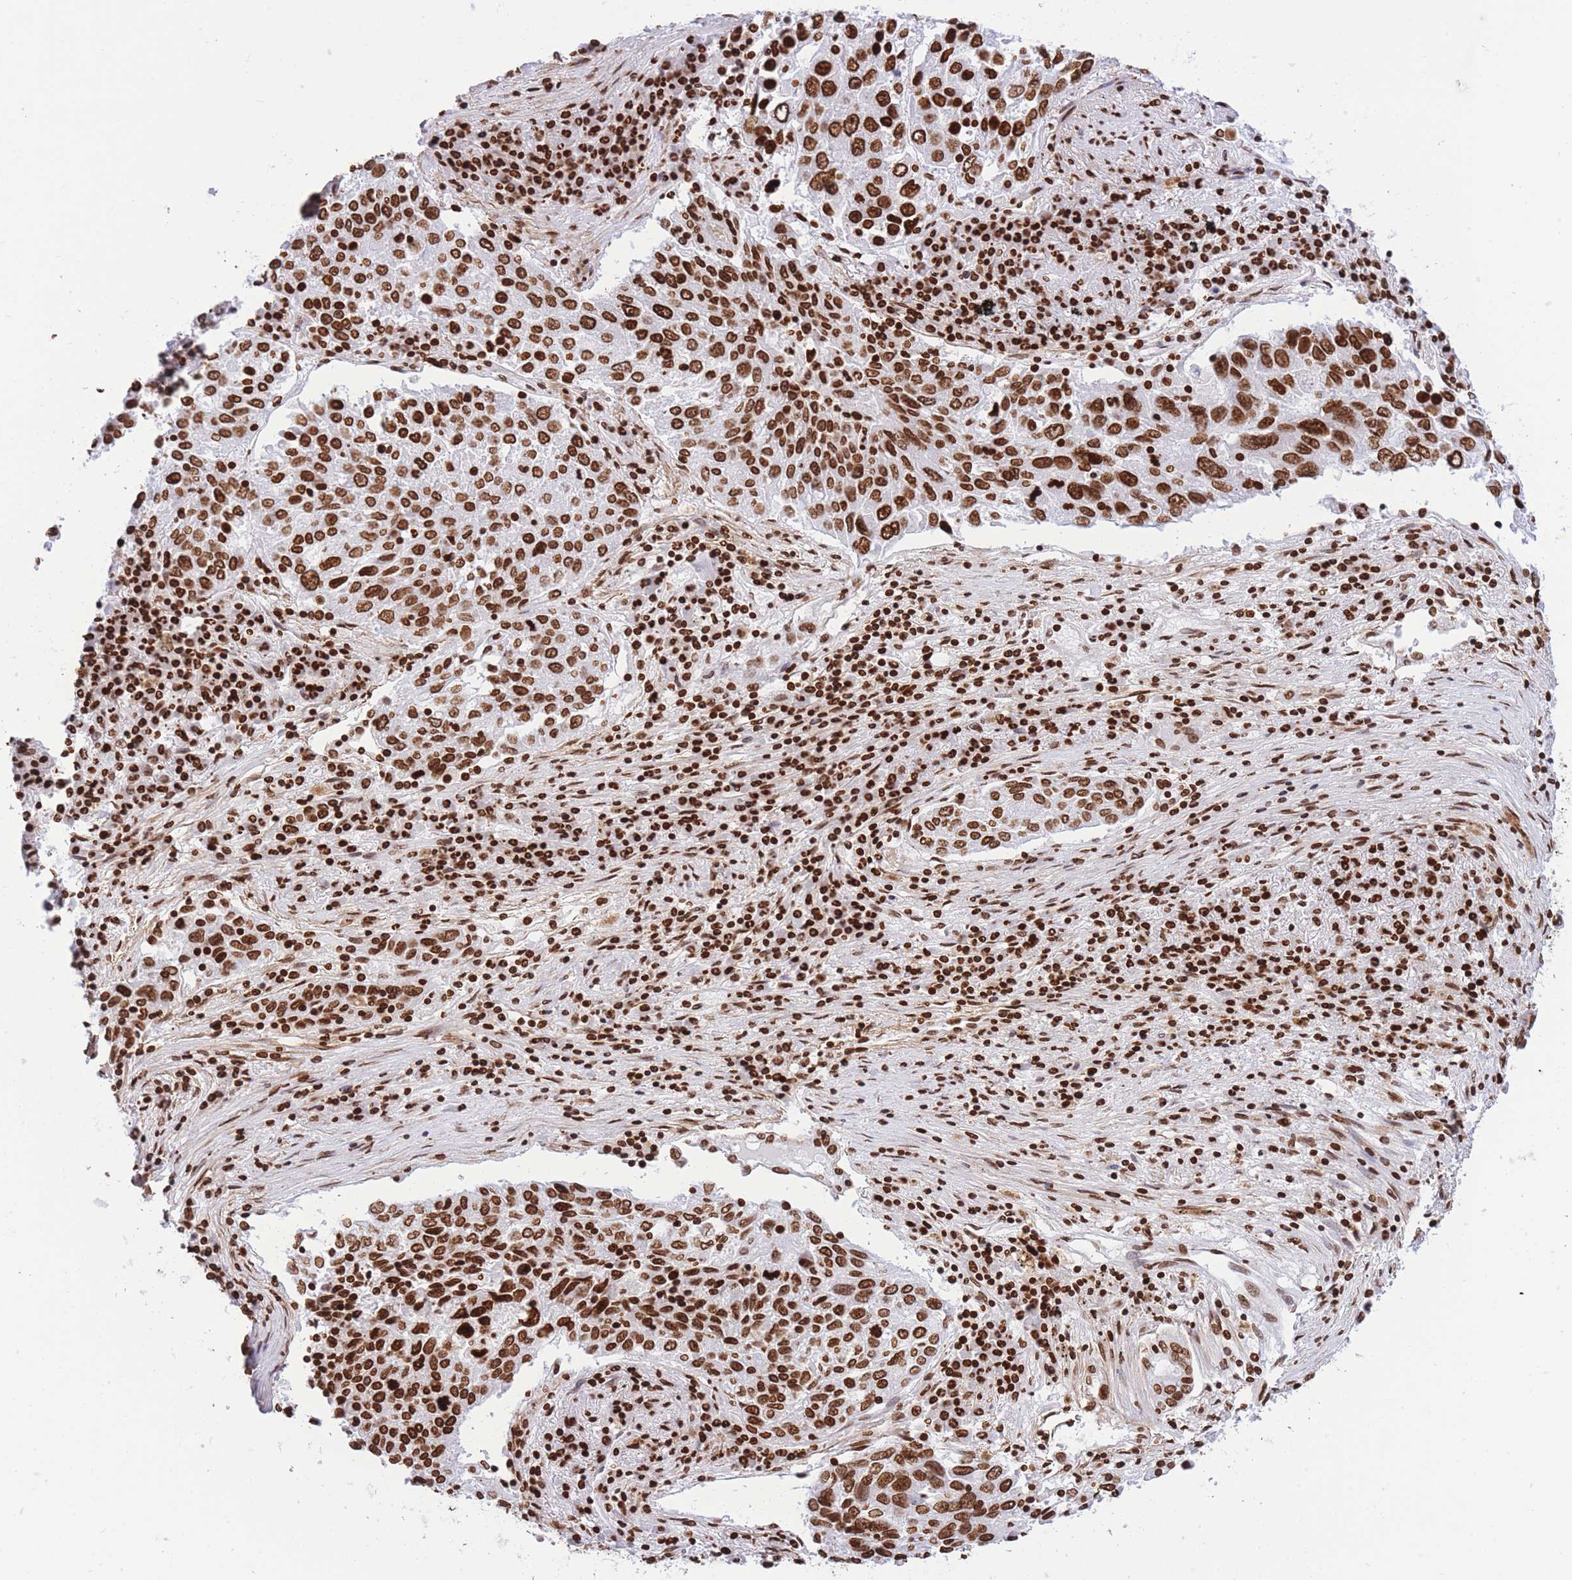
{"staining": {"intensity": "strong", "quantity": ">75%", "location": "nuclear"}, "tissue": "lung cancer", "cell_type": "Tumor cells", "image_type": "cancer", "snomed": [{"axis": "morphology", "description": "Squamous cell carcinoma, NOS"}, {"axis": "topography", "description": "Lung"}], "caption": "Protein expression analysis of lung cancer demonstrates strong nuclear staining in approximately >75% of tumor cells. The protein is stained brown, and the nuclei are stained in blue (DAB IHC with brightfield microscopy, high magnification).", "gene": "H2BC11", "patient": {"sex": "male", "age": 65}}